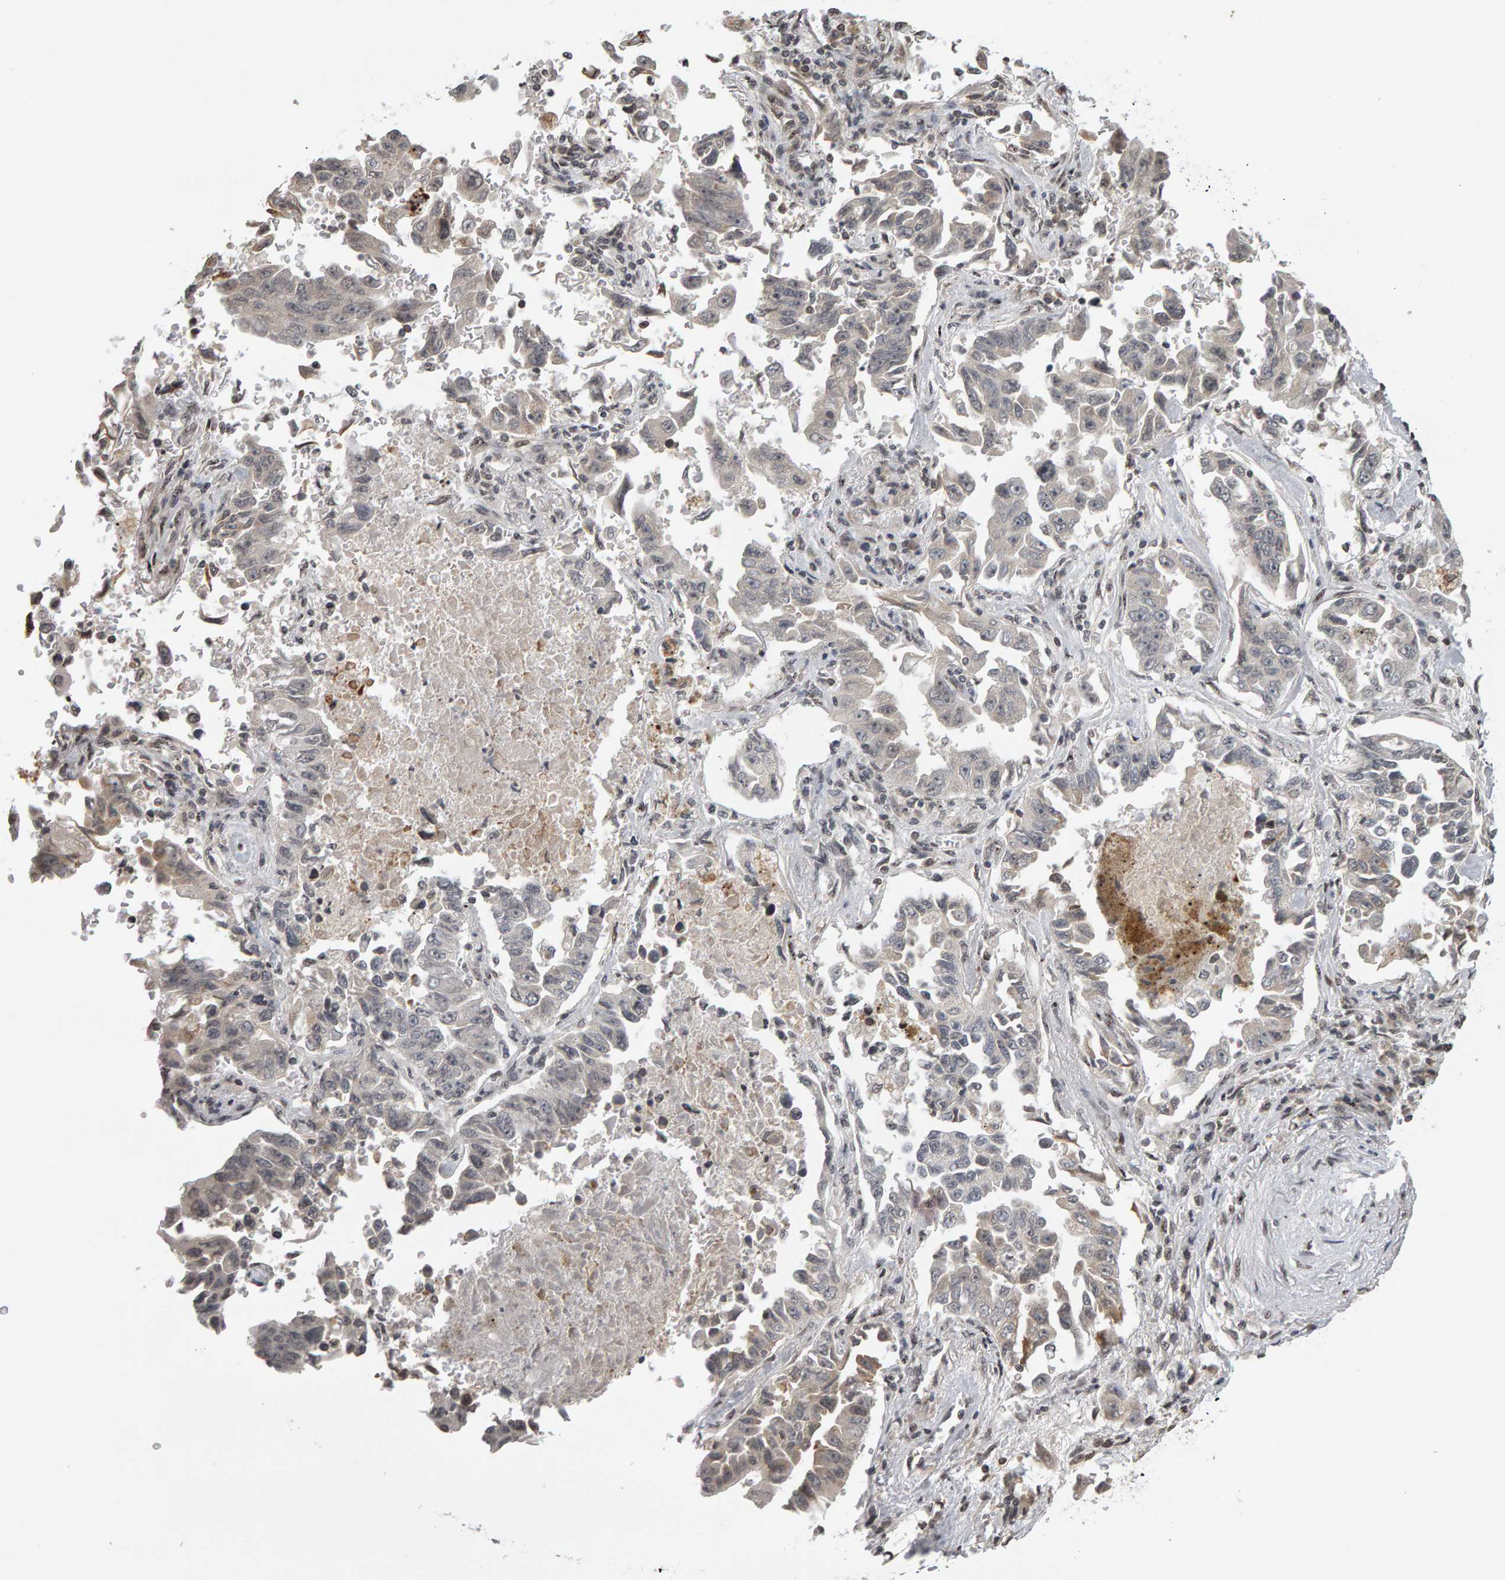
{"staining": {"intensity": "negative", "quantity": "none", "location": "none"}, "tissue": "lung cancer", "cell_type": "Tumor cells", "image_type": "cancer", "snomed": [{"axis": "morphology", "description": "Adenocarcinoma, NOS"}, {"axis": "topography", "description": "Lung"}], "caption": "Tumor cells are negative for brown protein staining in lung cancer.", "gene": "TRAM1", "patient": {"sex": "female", "age": 51}}